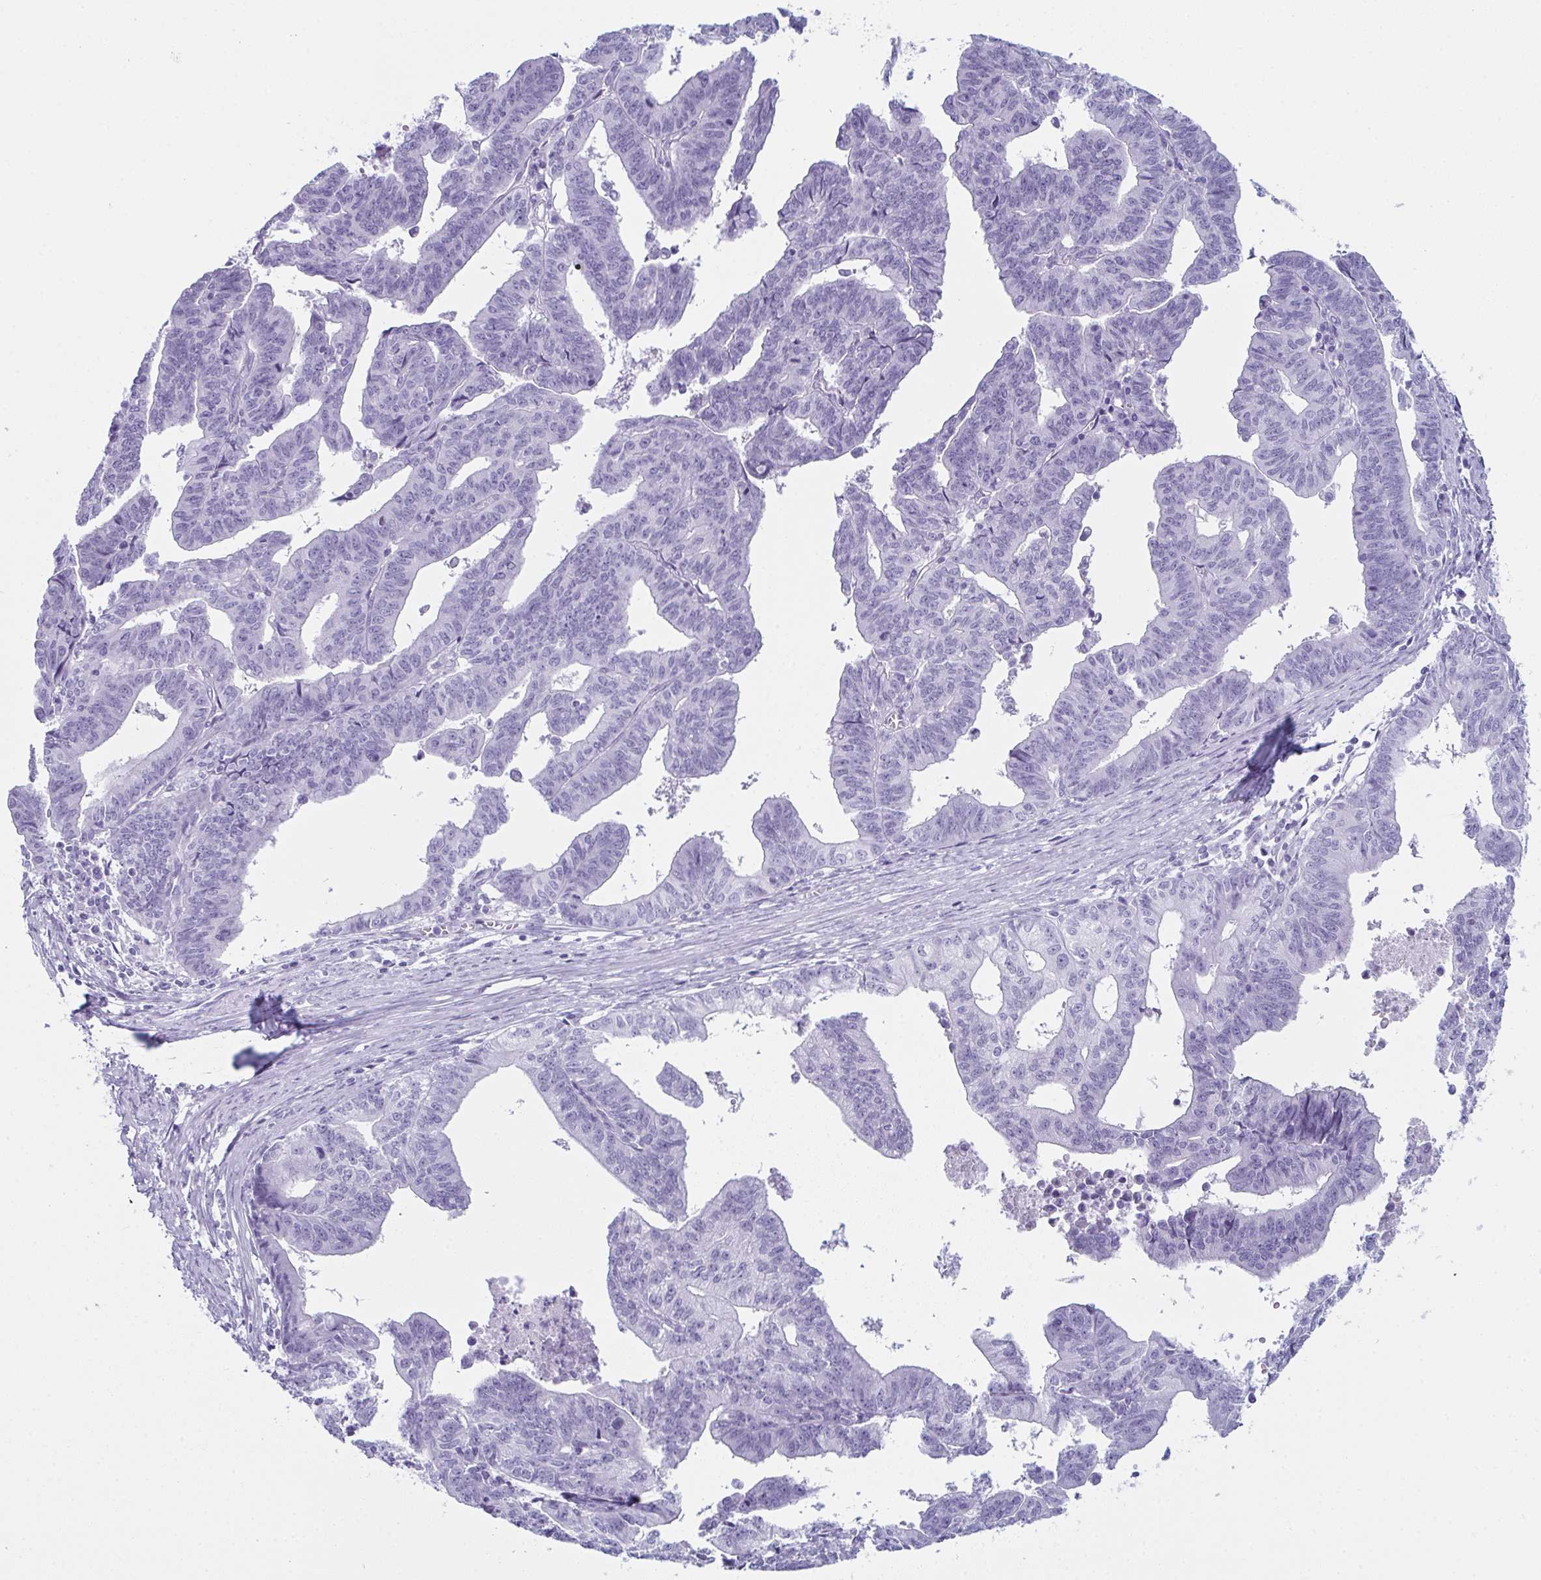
{"staining": {"intensity": "negative", "quantity": "none", "location": "none"}, "tissue": "endometrial cancer", "cell_type": "Tumor cells", "image_type": "cancer", "snomed": [{"axis": "morphology", "description": "Adenocarcinoma, NOS"}, {"axis": "topography", "description": "Endometrium"}], "caption": "Tumor cells show no significant protein positivity in adenocarcinoma (endometrial).", "gene": "ENKUR", "patient": {"sex": "female", "age": 65}}